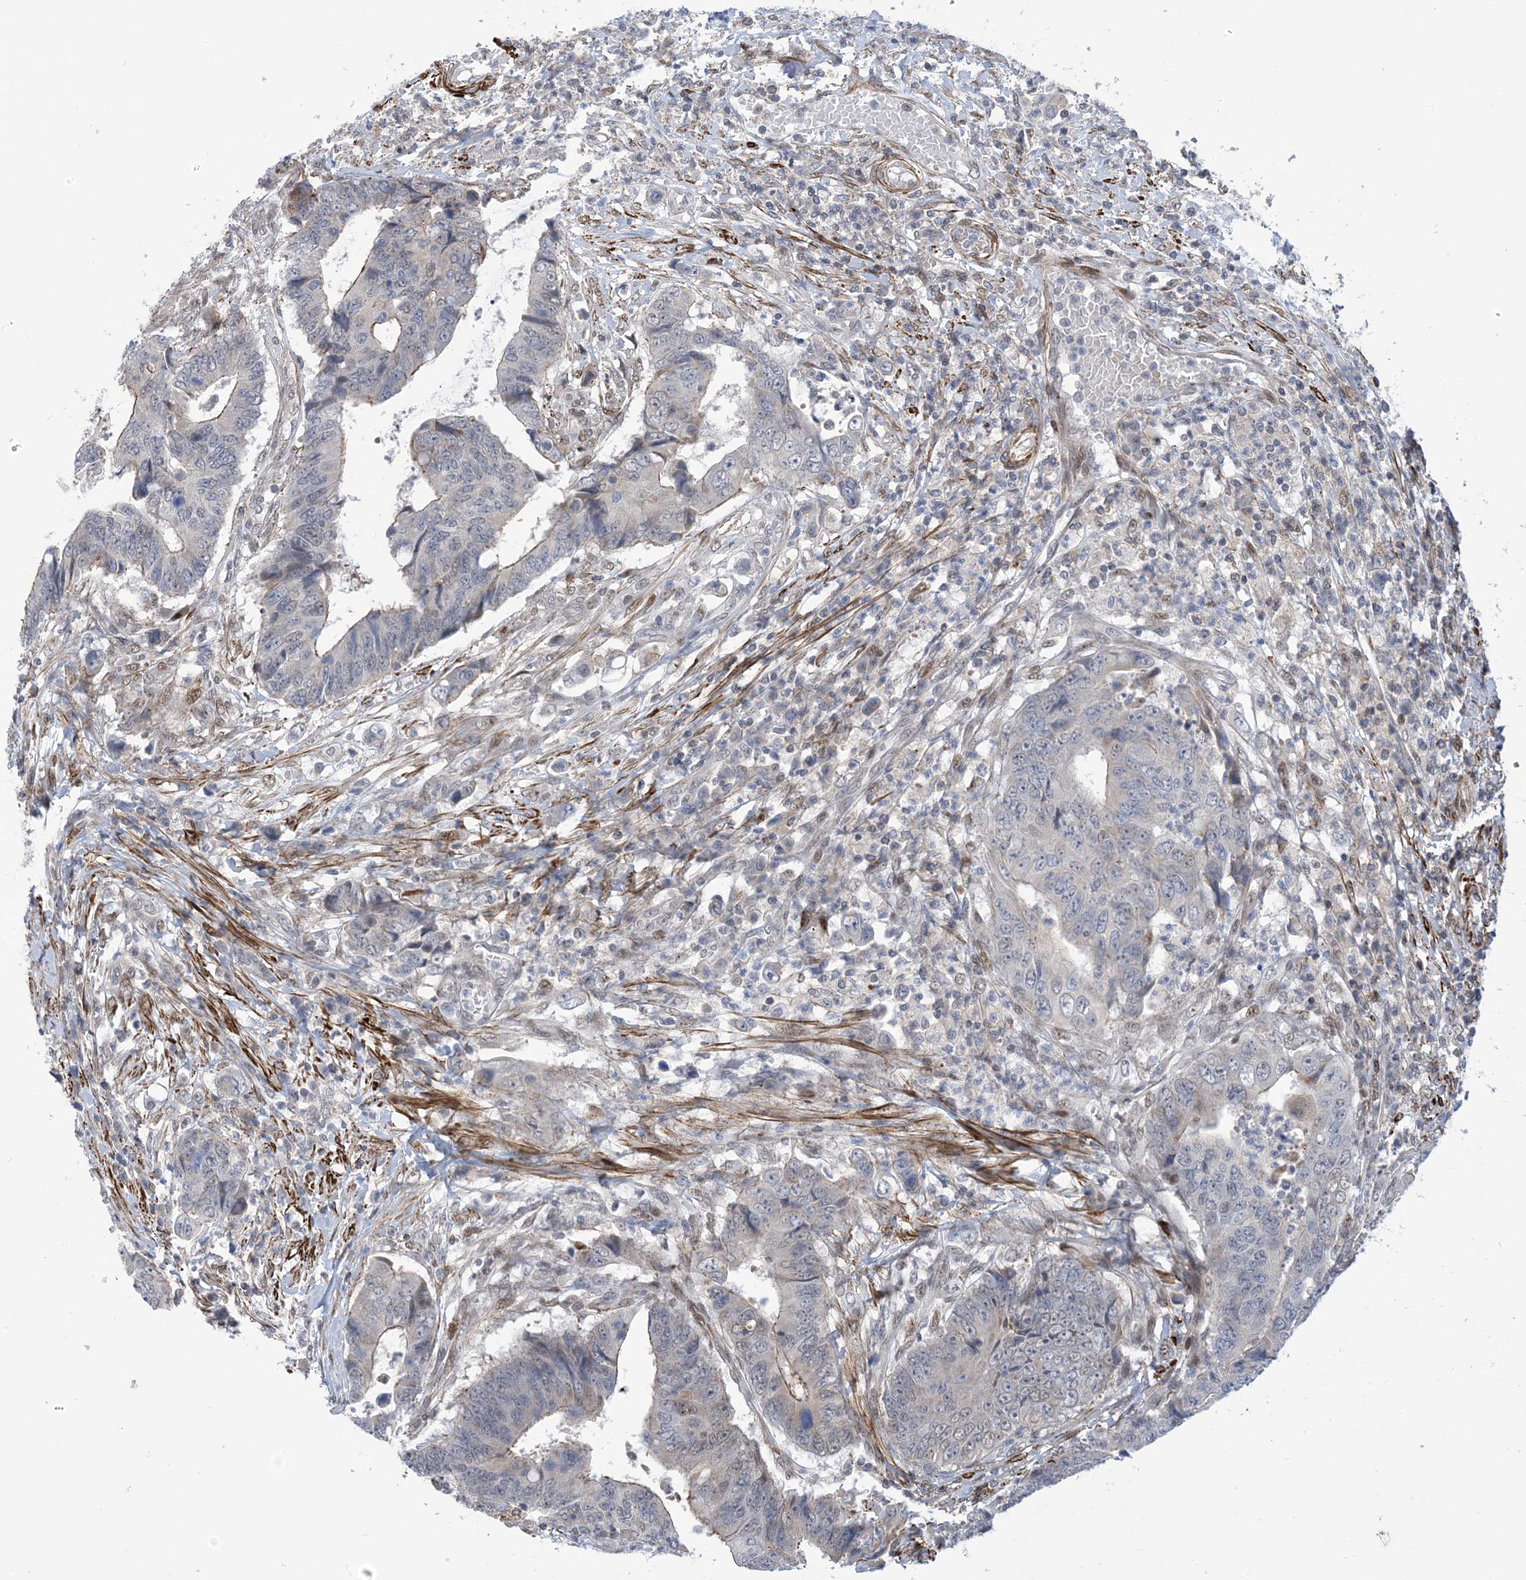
{"staining": {"intensity": "weak", "quantity": "<25%", "location": "cytoplasmic/membranous"}, "tissue": "colorectal cancer", "cell_type": "Tumor cells", "image_type": "cancer", "snomed": [{"axis": "morphology", "description": "Adenocarcinoma, NOS"}, {"axis": "topography", "description": "Rectum"}], "caption": "IHC of colorectal cancer (adenocarcinoma) exhibits no expression in tumor cells.", "gene": "ZNF8", "patient": {"sex": "male", "age": 84}}